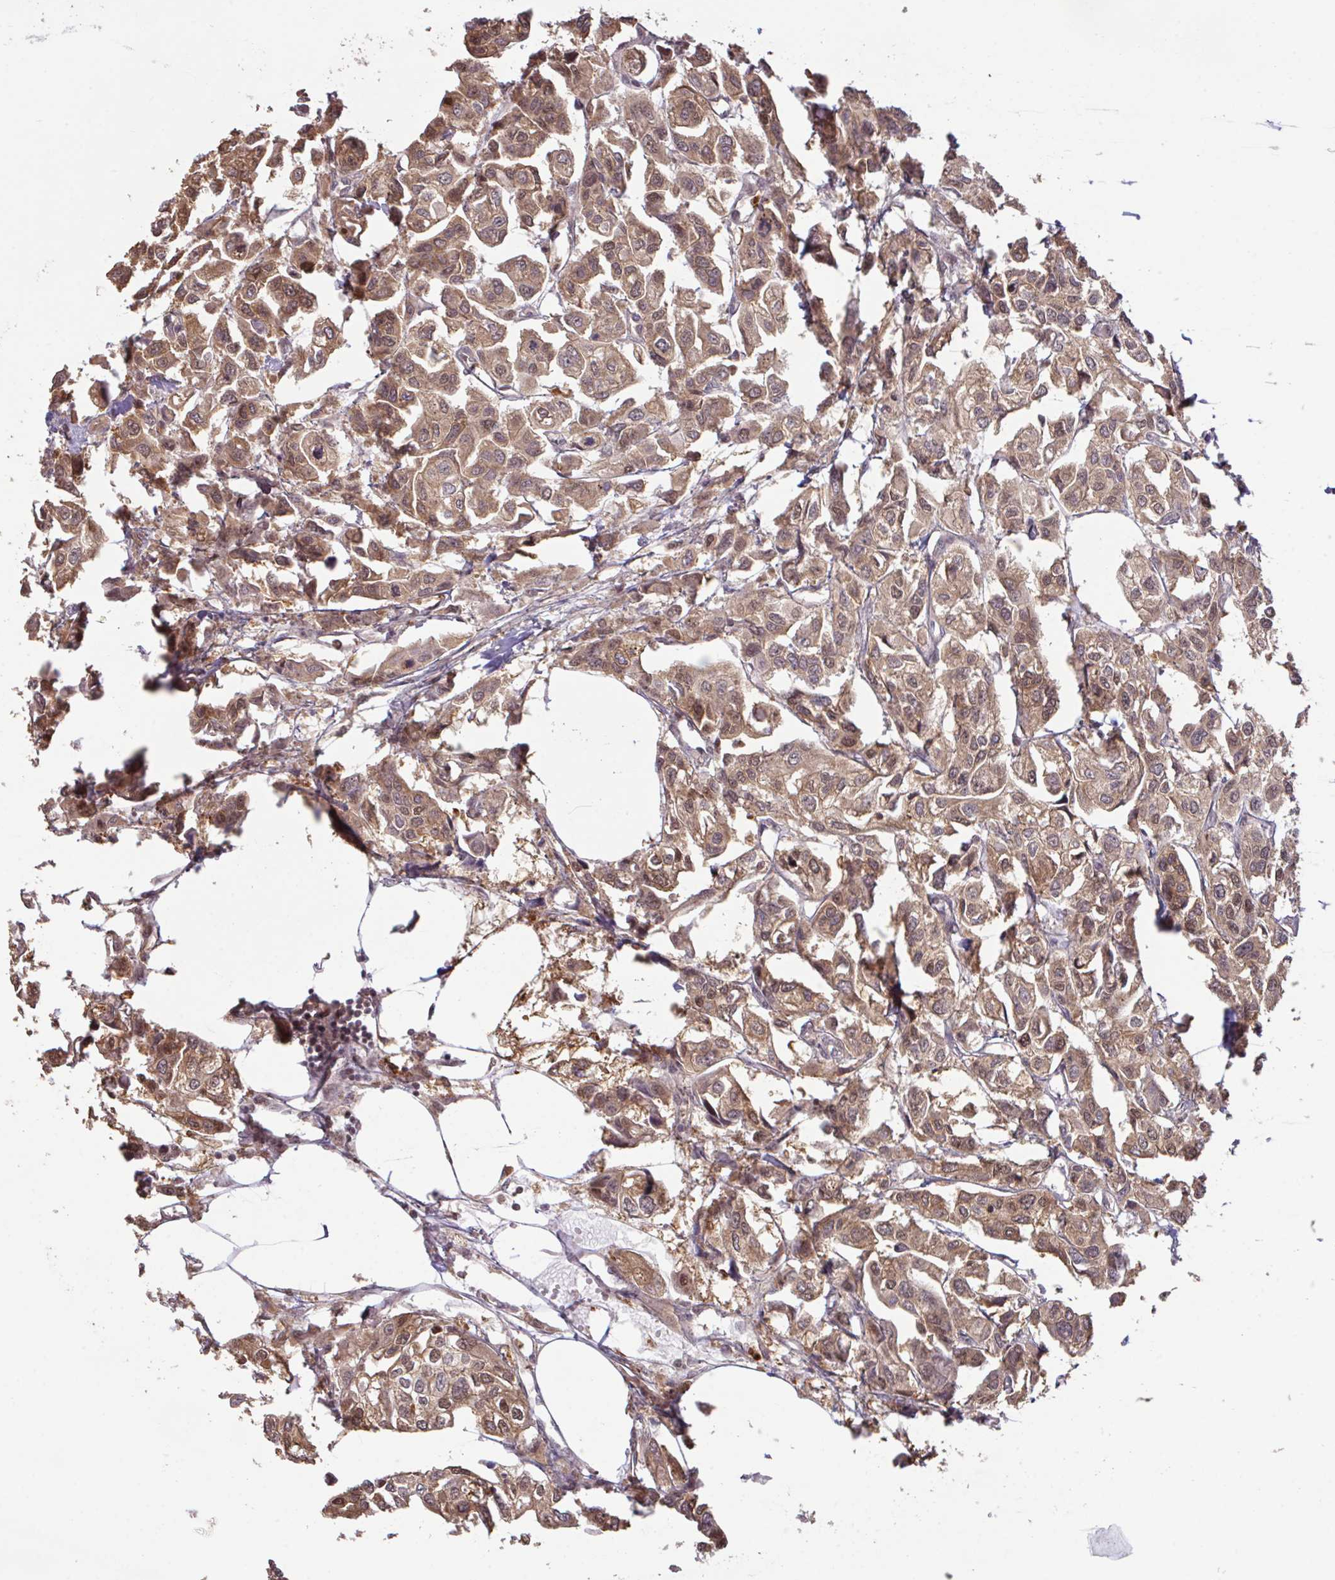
{"staining": {"intensity": "moderate", "quantity": ">75%", "location": "cytoplasmic/membranous,nuclear"}, "tissue": "urothelial cancer", "cell_type": "Tumor cells", "image_type": "cancer", "snomed": [{"axis": "morphology", "description": "Urothelial carcinoma, High grade"}, {"axis": "topography", "description": "Urinary bladder"}], "caption": "A histopathology image of human urothelial cancer stained for a protein displays moderate cytoplasmic/membranous and nuclear brown staining in tumor cells.", "gene": "OR6K3", "patient": {"sex": "male", "age": 67}}